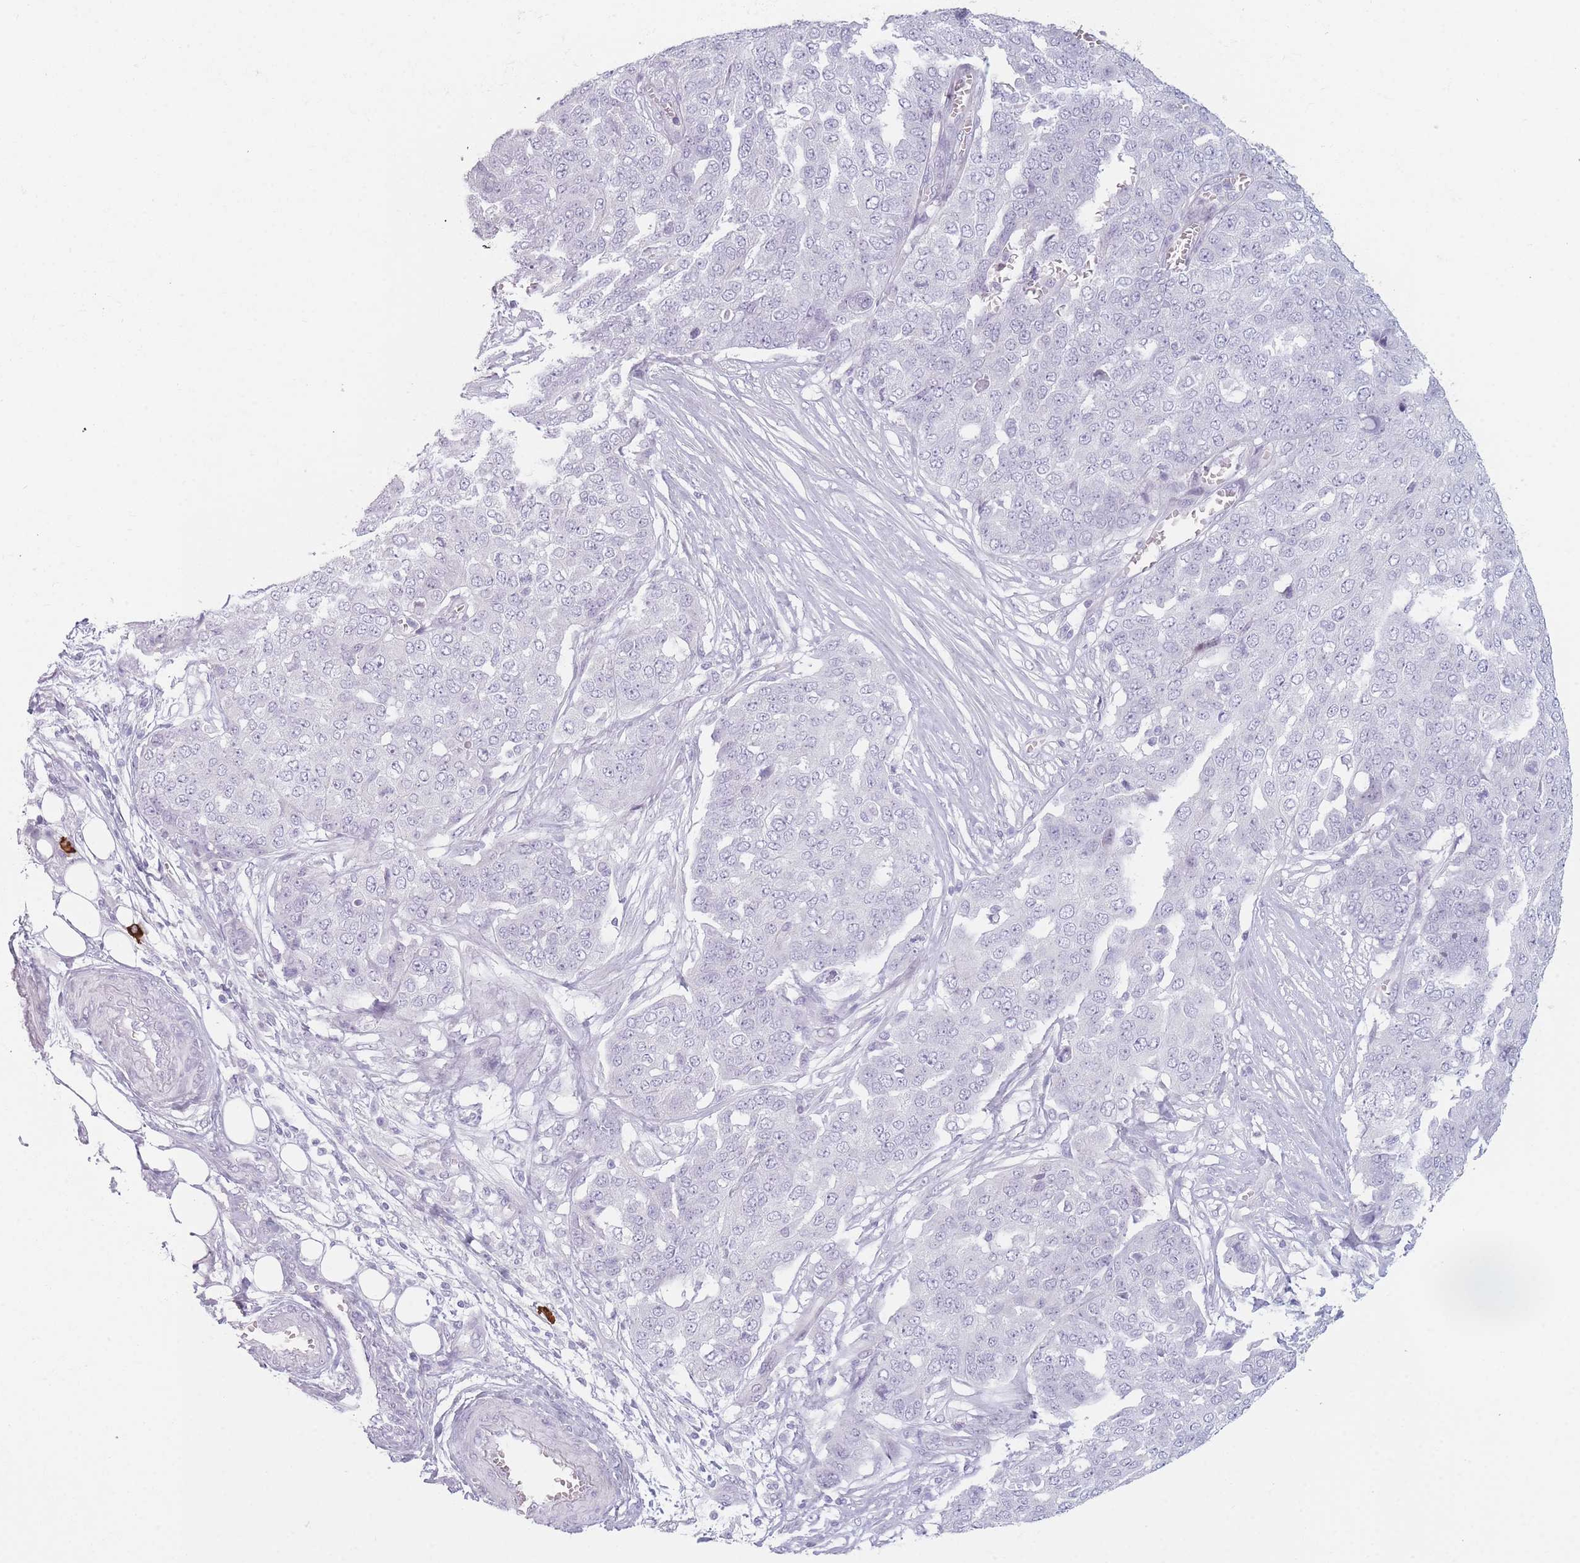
{"staining": {"intensity": "negative", "quantity": "none", "location": "none"}, "tissue": "ovarian cancer", "cell_type": "Tumor cells", "image_type": "cancer", "snomed": [{"axis": "morphology", "description": "Cystadenocarcinoma, serous, NOS"}, {"axis": "topography", "description": "Soft tissue"}, {"axis": "topography", "description": "Ovary"}], "caption": "Tumor cells are negative for brown protein staining in ovarian cancer.", "gene": "PLEKHG2", "patient": {"sex": "female", "age": 57}}